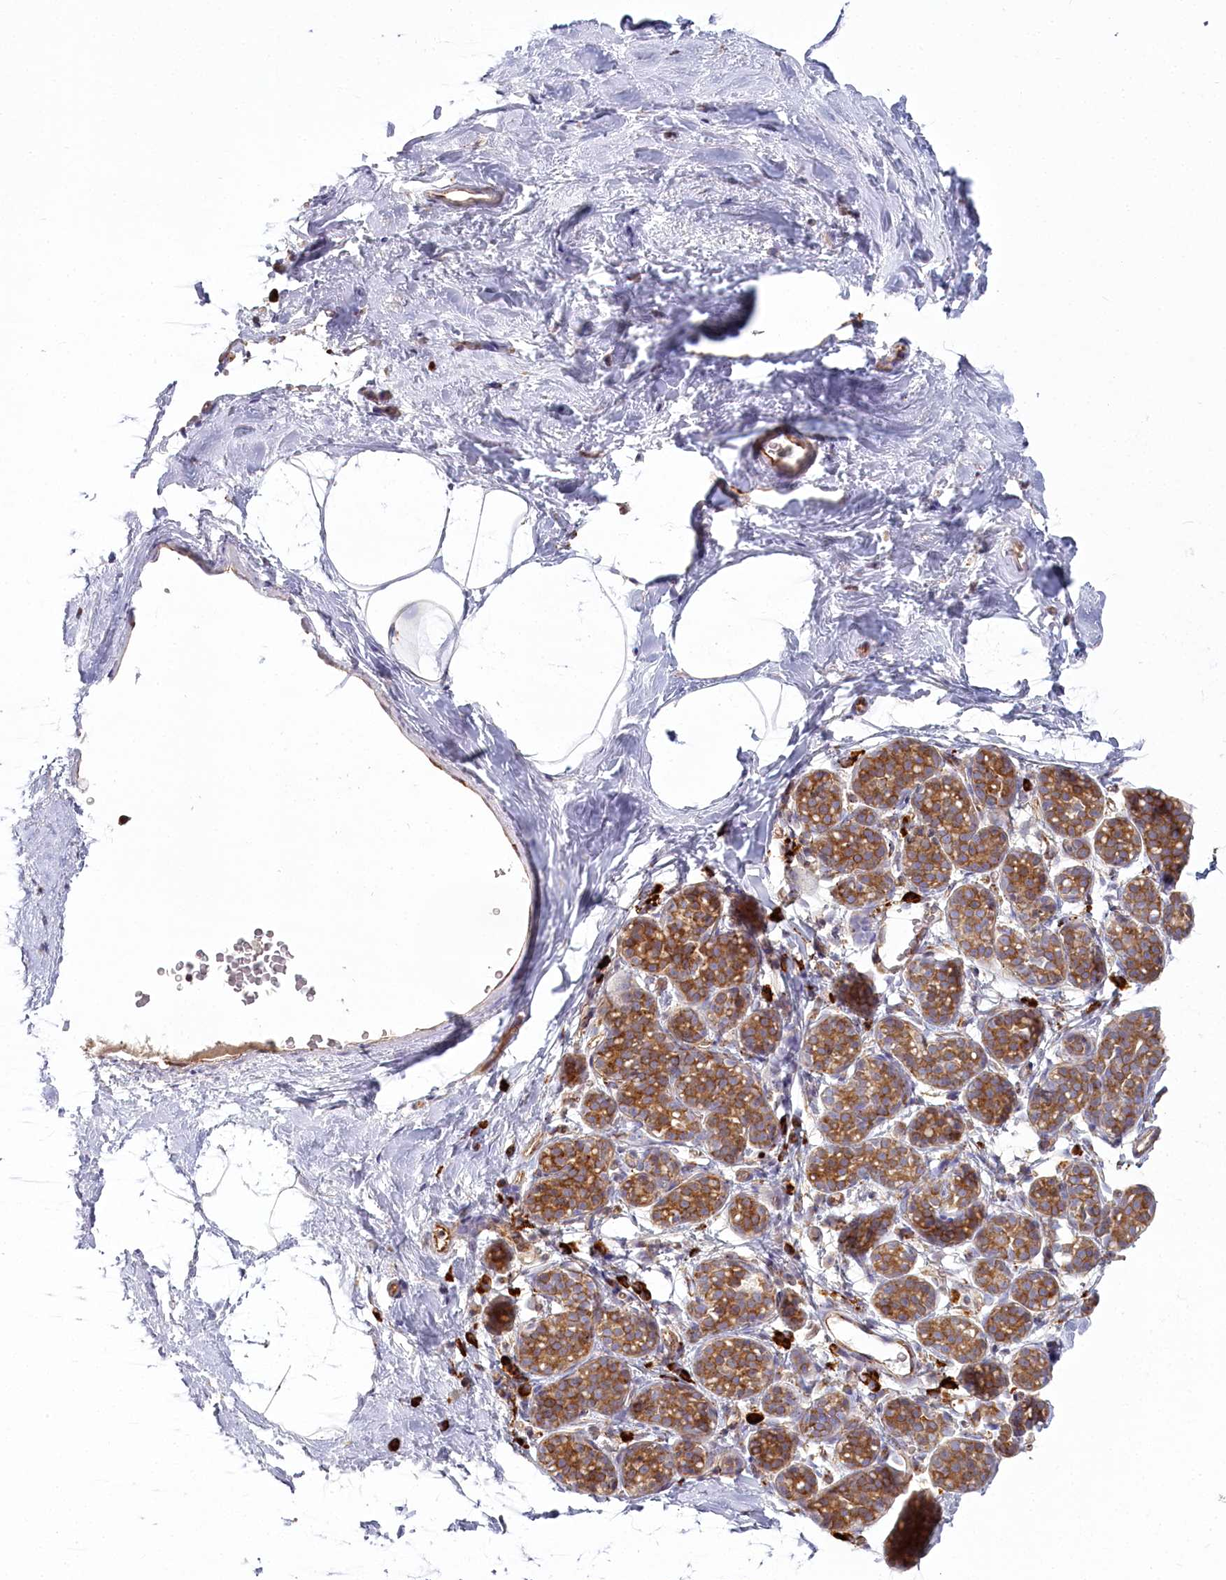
{"staining": {"intensity": "negative", "quantity": "none", "location": "none"}, "tissue": "breast", "cell_type": "Adipocytes", "image_type": "normal", "snomed": [{"axis": "morphology", "description": "Normal tissue, NOS"}, {"axis": "topography", "description": "Breast"}], "caption": "Photomicrograph shows no protein positivity in adipocytes of unremarkable breast.", "gene": "POGLUT1", "patient": {"sex": "female", "age": 62}}